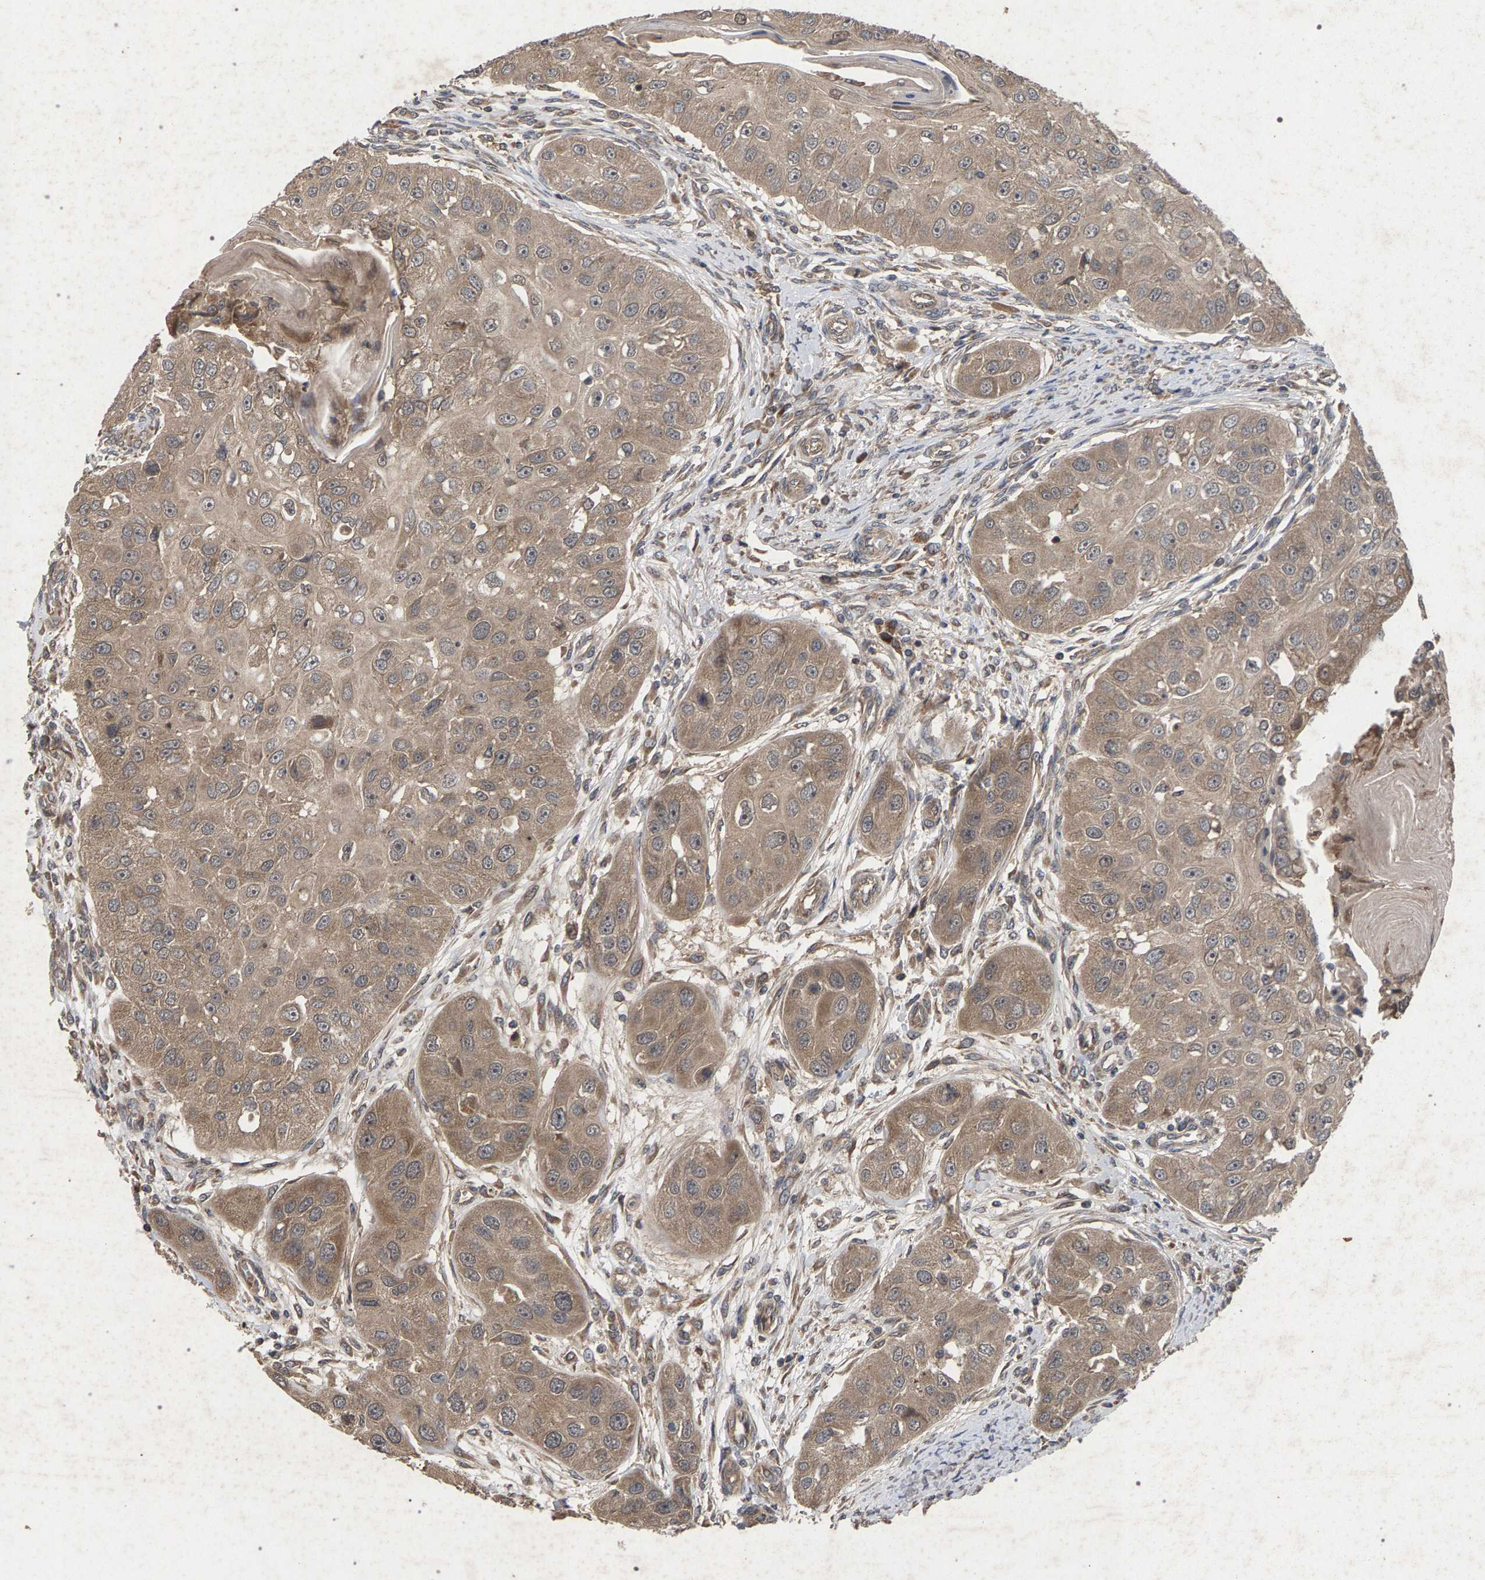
{"staining": {"intensity": "weak", "quantity": ">75%", "location": "cytoplasmic/membranous"}, "tissue": "head and neck cancer", "cell_type": "Tumor cells", "image_type": "cancer", "snomed": [{"axis": "morphology", "description": "Normal tissue, NOS"}, {"axis": "morphology", "description": "Squamous cell carcinoma, NOS"}, {"axis": "topography", "description": "Skeletal muscle"}, {"axis": "topography", "description": "Head-Neck"}], "caption": "The micrograph reveals a brown stain indicating the presence of a protein in the cytoplasmic/membranous of tumor cells in squamous cell carcinoma (head and neck).", "gene": "SLC4A4", "patient": {"sex": "male", "age": 51}}